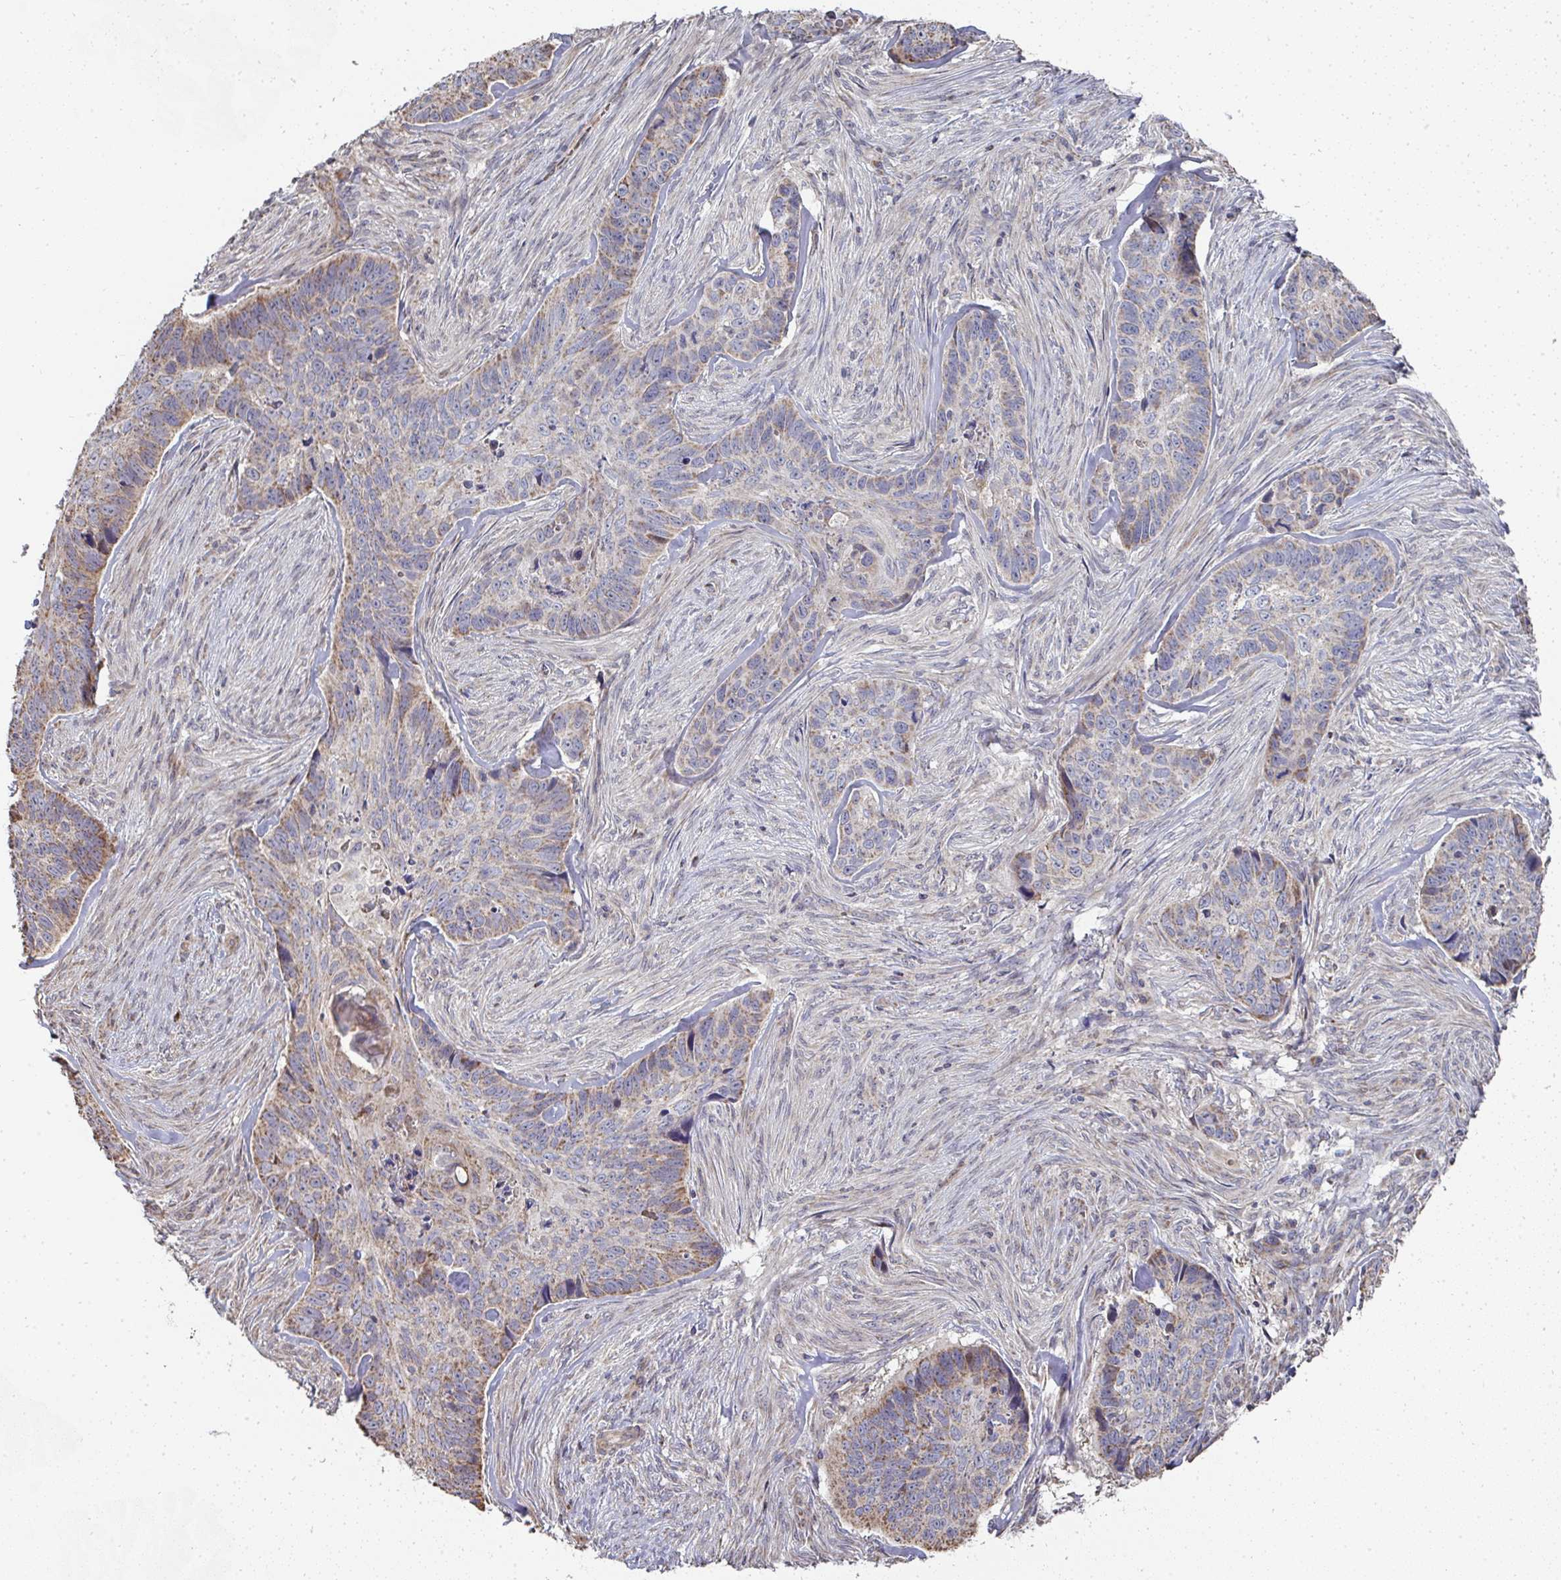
{"staining": {"intensity": "moderate", "quantity": "25%-75%", "location": "cytoplasmic/membranous"}, "tissue": "skin cancer", "cell_type": "Tumor cells", "image_type": "cancer", "snomed": [{"axis": "morphology", "description": "Basal cell carcinoma"}, {"axis": "topography", "description": "Skin"}], "caption": "Immunohistochemical staining of human skin cancer (basal cell carcinoma) displays medium levels of moderate cytoplasmic/membranous expression in approximately 25%-75% of tumor cells.", "gene": "AGTPBP1", "patient": {"sex": "female", "age": 82}}